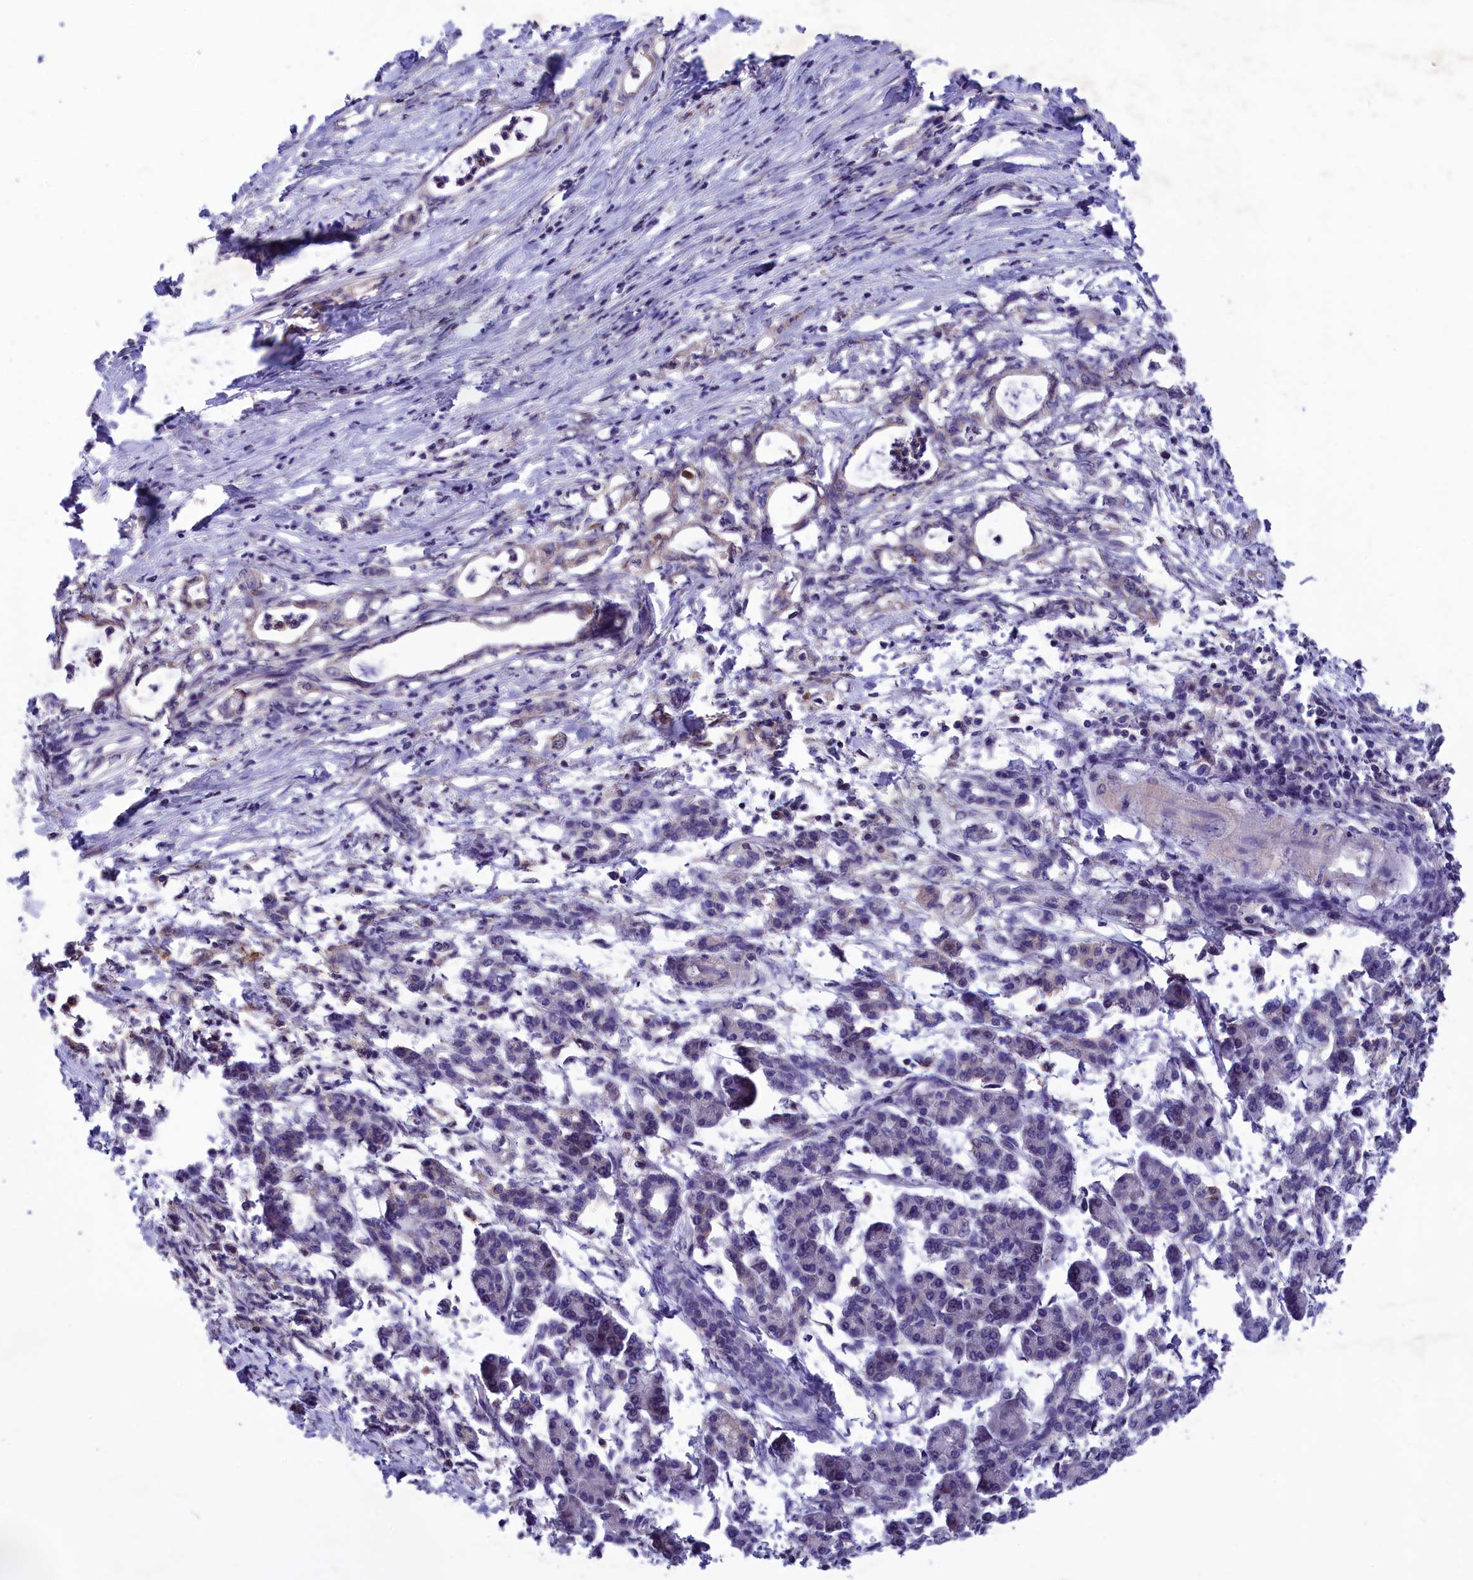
{"staining": {"intensity": "negative", "quantity": "none", "location": "none"}, "tissue": "pancreatic cancer", "cell_type": "Tumor cells", "image_type": "cancer", "snomed": [{"axis": "morphology", "description": "Adenocarcinoma, NOS"}, {"axis": "topography", "description": "Pancreas"}], "caption": "An immunohistochemistry (IHC) histopathology image of pancreatic adenocarcinoma is shown. There is no staining in tumor cells of pancreatic adenocarcinoma.", "gene": "AMDHD2", "patient": {"sex": "female", "age": 55}}